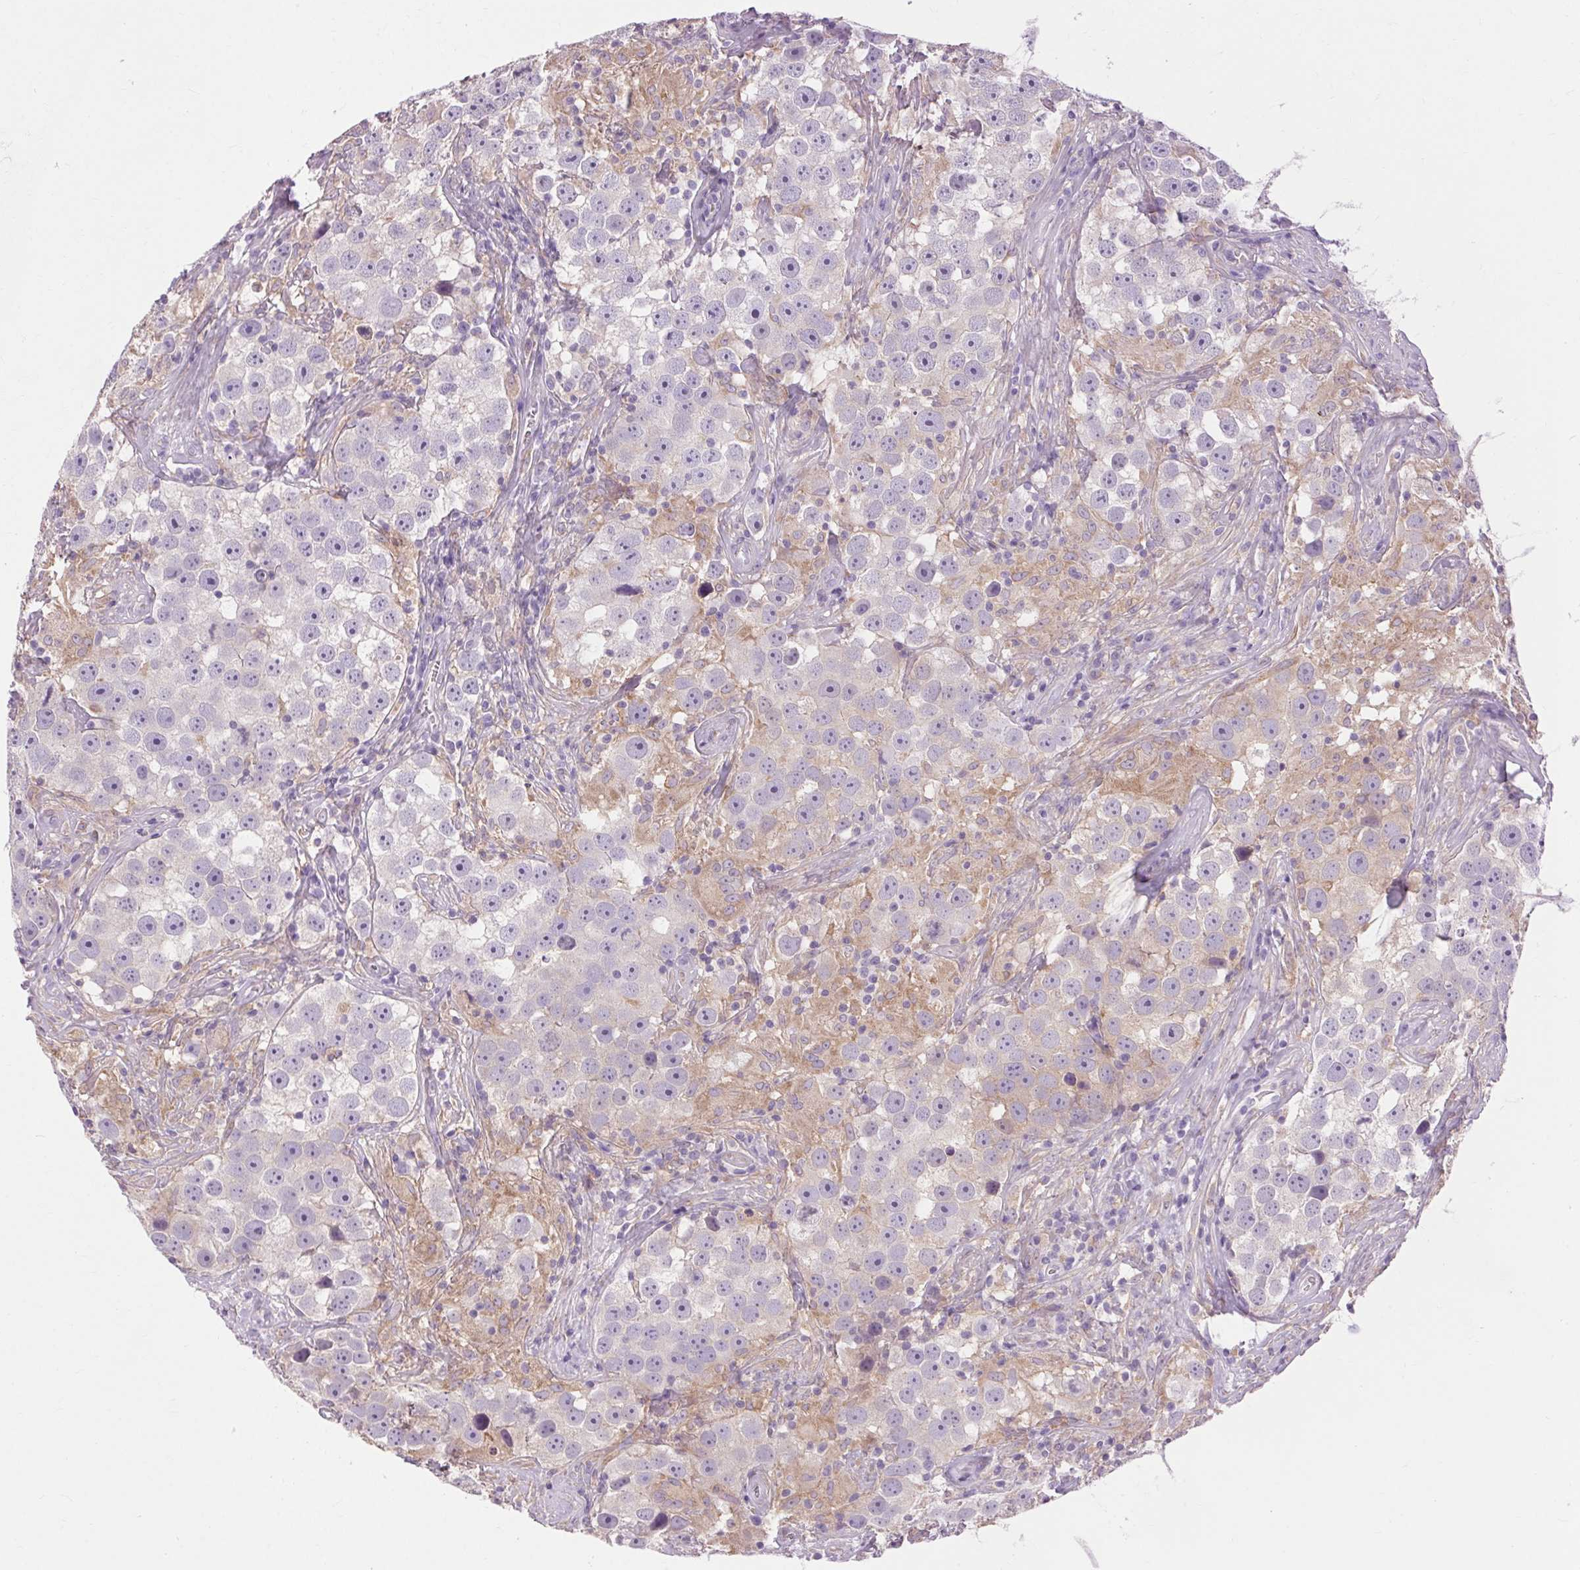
{"staining": {"intensity": "negative", "quantity": "none", "location": "none"}, "tissue": "testis cancer", "cell_type": "Tumor cells", "image_type": "cancer", "snomed": [{"axis": "morphology", "description": "Seminoma, NOS"}, {"axis": "topography", "description": "Testis"}], "caption": "This is an immunohistochemistry (IHC) image of testis seminoma. There is no positivity in tumor cells.", "gene": "SOWAHC", "patient": {"sex": "male", "age": 49}}